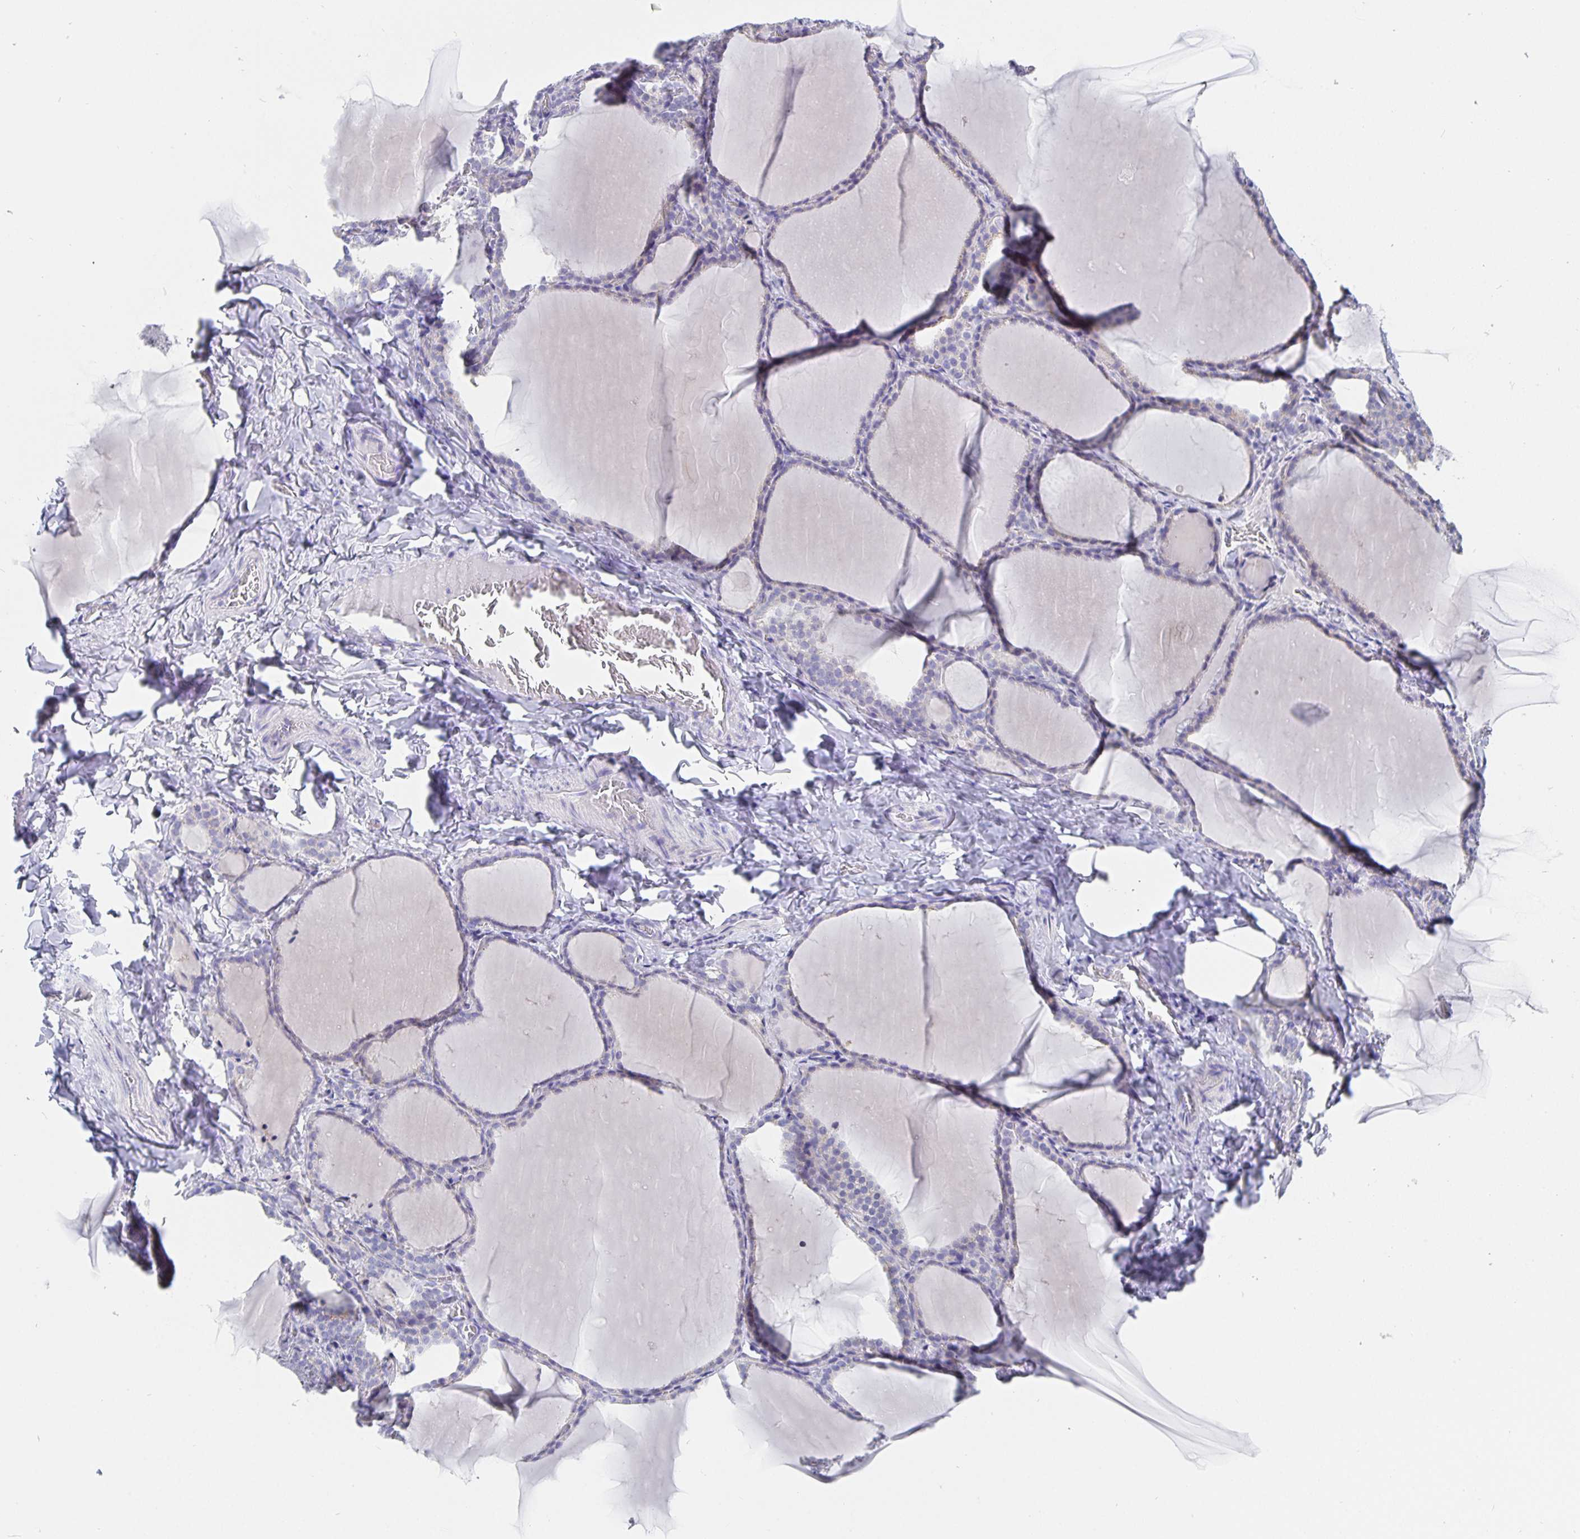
{"staining": {"intensity": "negative", "quantity": "none", "location": "none"}, "tissue": "thyroid gland", "cell_type": "Glandular cells", "image_type": "normal", "snomed": [{"axis": "morphology", "description": "Normal tissue, NOS"}, {"axis": "topography", "description": "Thyroid gland"}], "caption": "An immunohistochemistry histopathology image of unremarkable thyroid gland is shown. There is no staining in glandular cells of thyroid gland.", "gene": "CFAP74", "patient": {"sex": "female", "age": 22}}